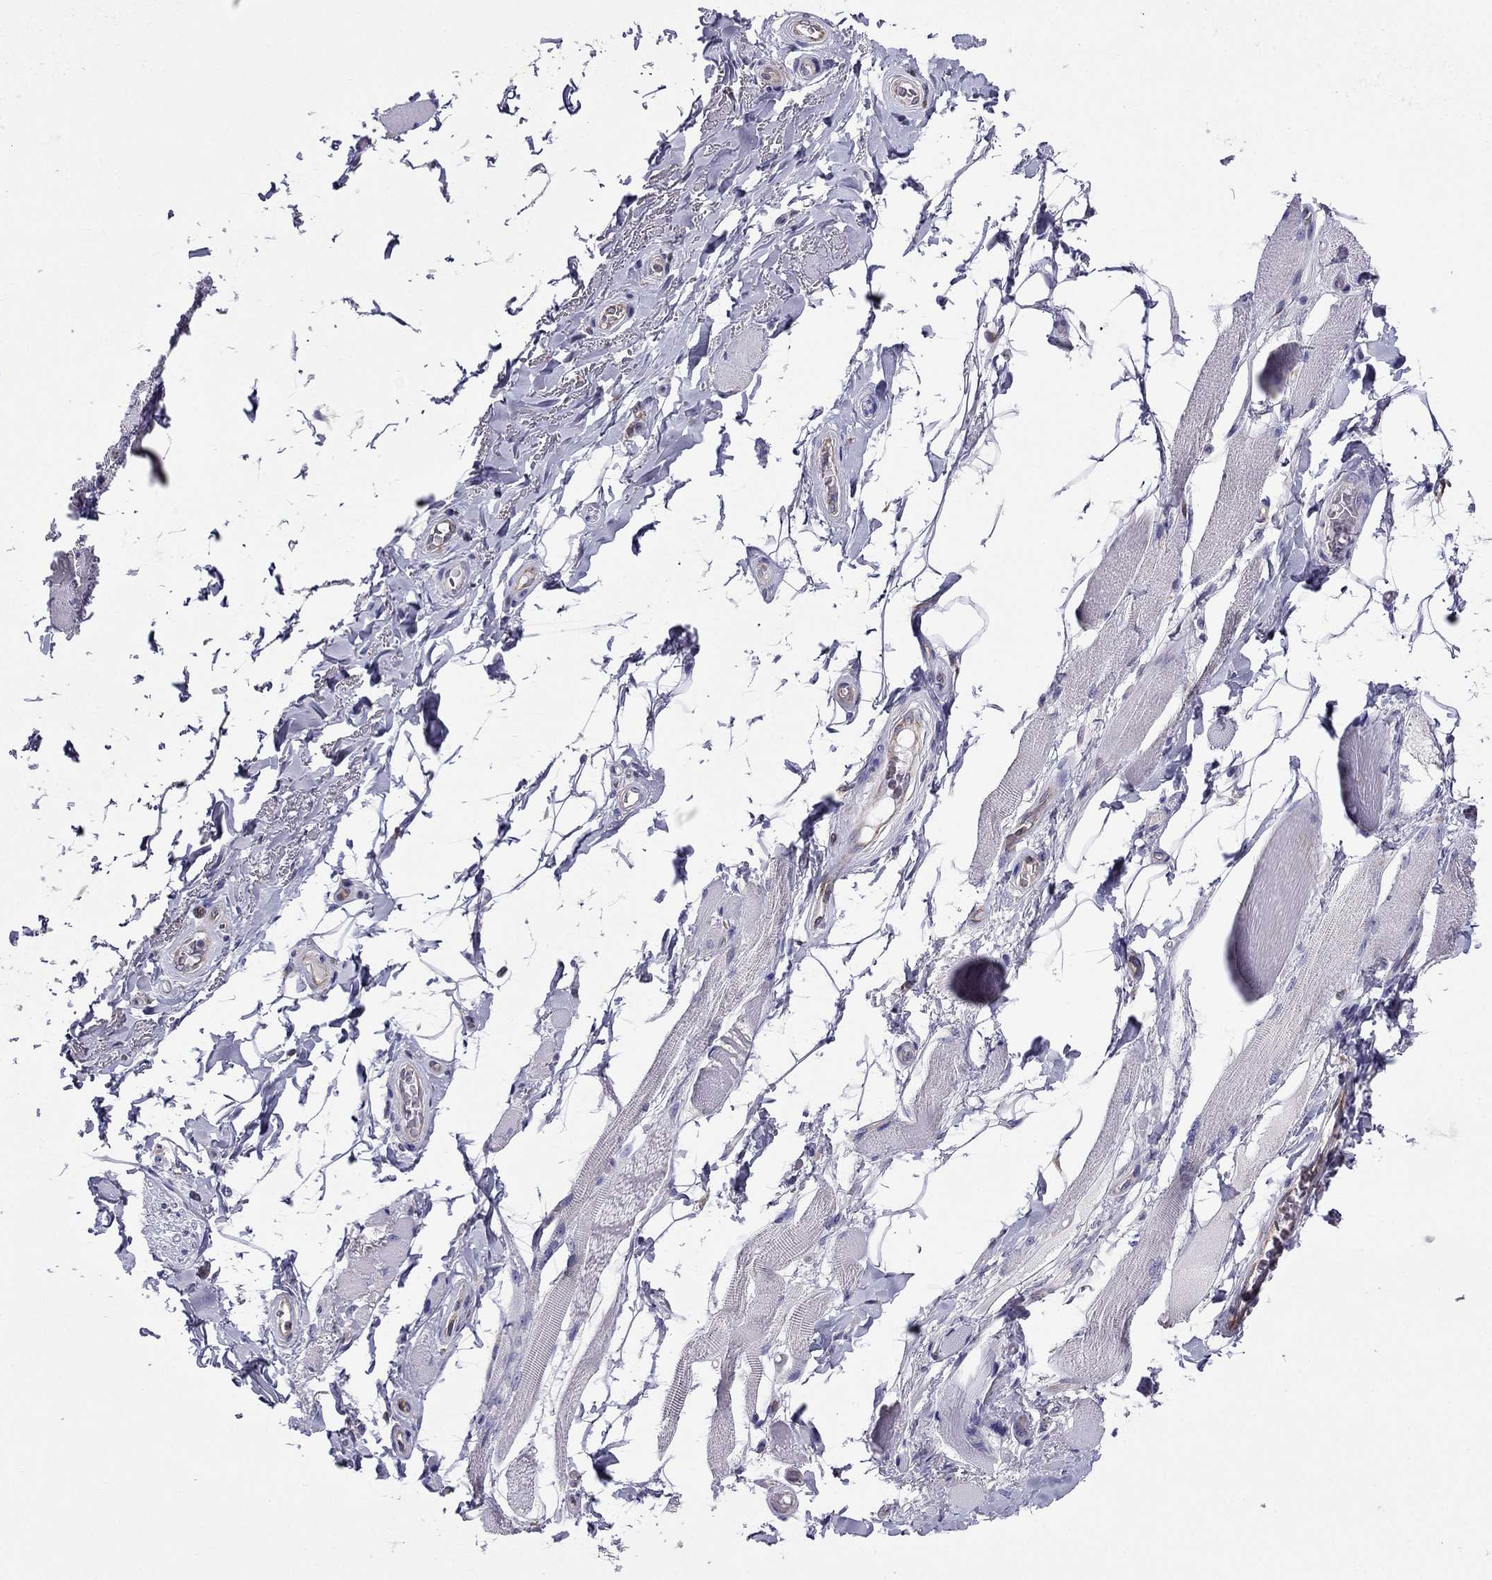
{"staining": {"intensity": "negative", "quantity": "none", "location": "none"}, "tissue": "adipose tissue", "cell_type": "Adipocytes", "image_type": "normal", "snomed": [{"axis": "morphology", "description": "Normal tissue, NOS"}, {"axis": "topography", "description": "Anal"}, {"axis": "topography", "description": "Peripheral nerve tissue"}], "caption": "A high-resolution micrograph shows immunohistochemistry staining of unremarkable adipose tissue, which displays no significant staining in adipocytes.", "gene": "GNAL", "patient": {"sex": "male", "age": 53}}